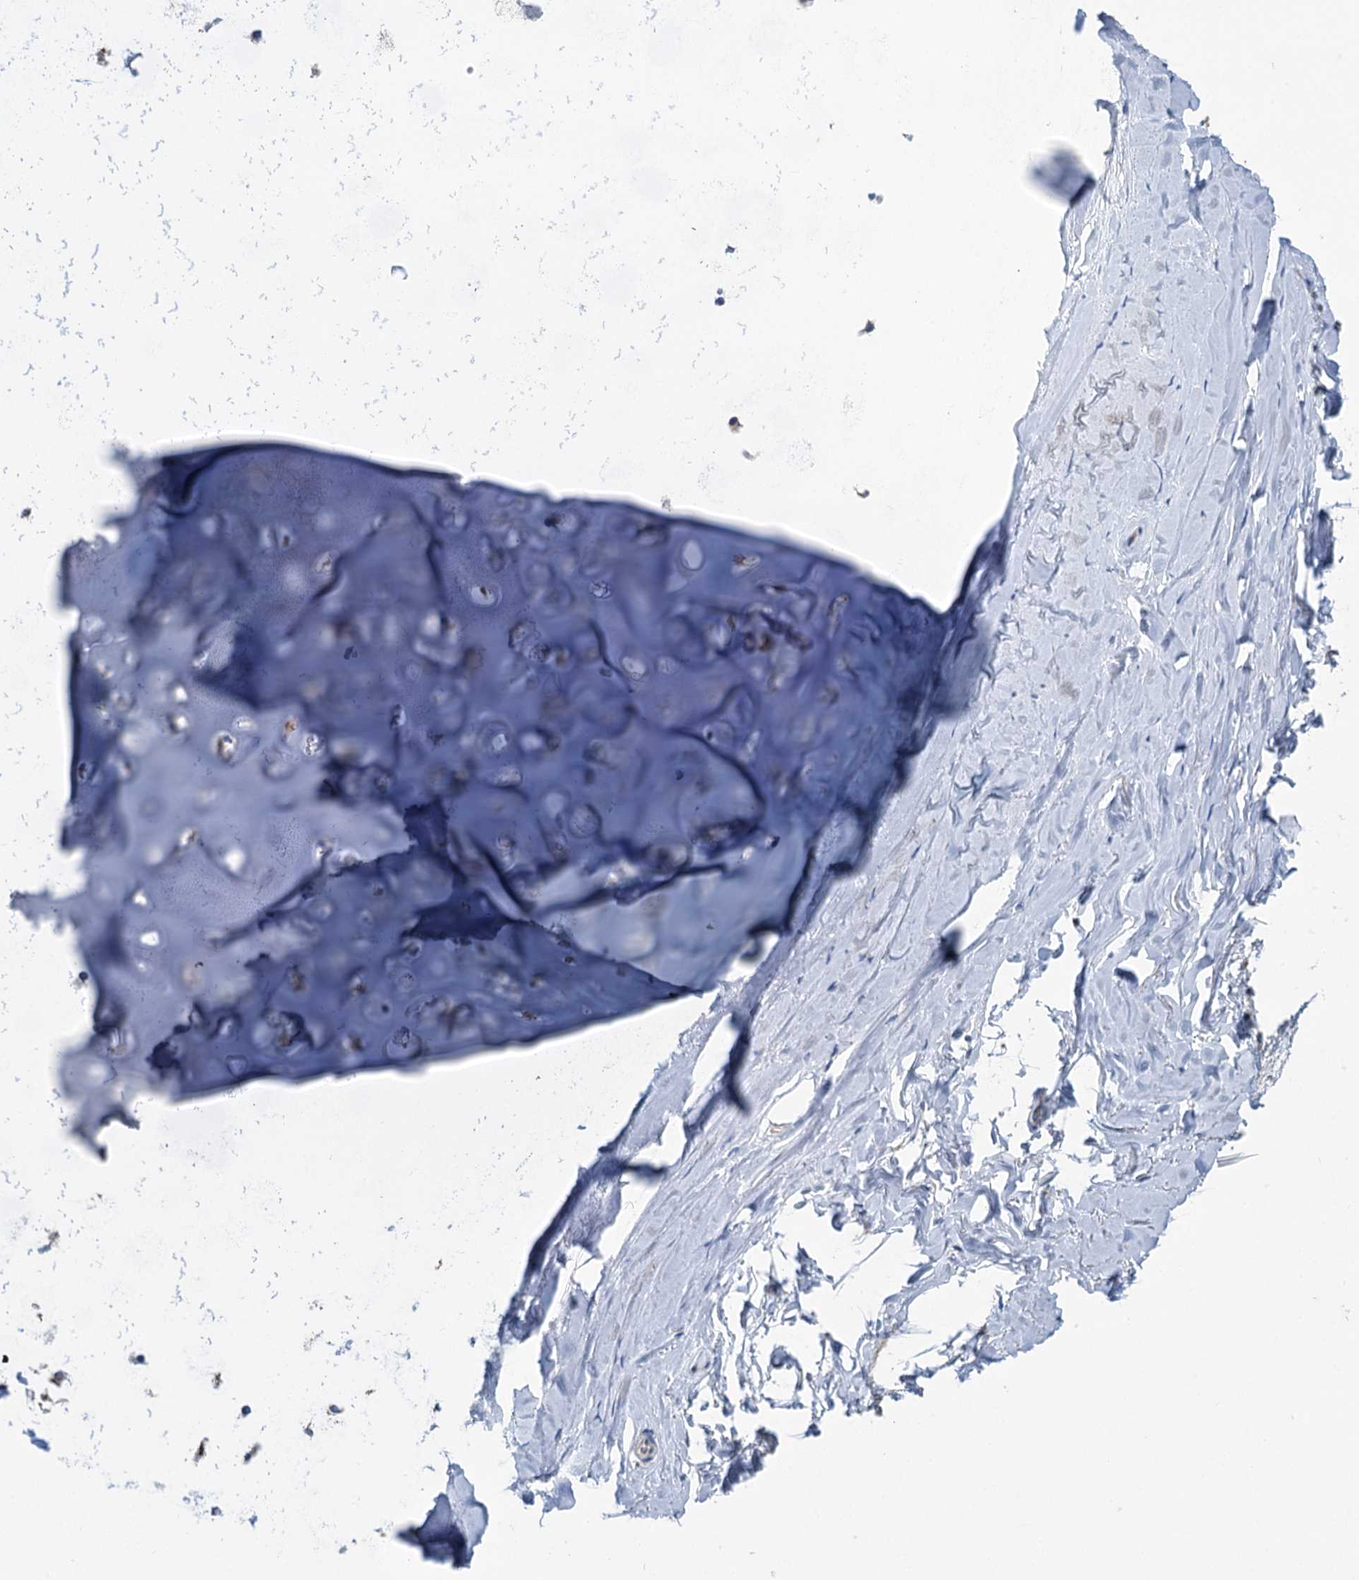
{"staining": {"intensity": "negative", "quantity": "none", "location": "none"}, "tissue": "adipose tissue", "cell_type": "Adipocytes", "image_type": "normal", "snomed": [{"axis": "morphology", "description": "Normal tissue, NOS"}, {"axis": "topography", "description": "Lymph node"}, {"axis": "topography", "description": "Bronchus"}], "caption": "This is an IHC image of normal human adipose tissue. There is no staining in adipocytes.", "gene": "CHDH", "patient": {"sex": "male", "age": 63}}